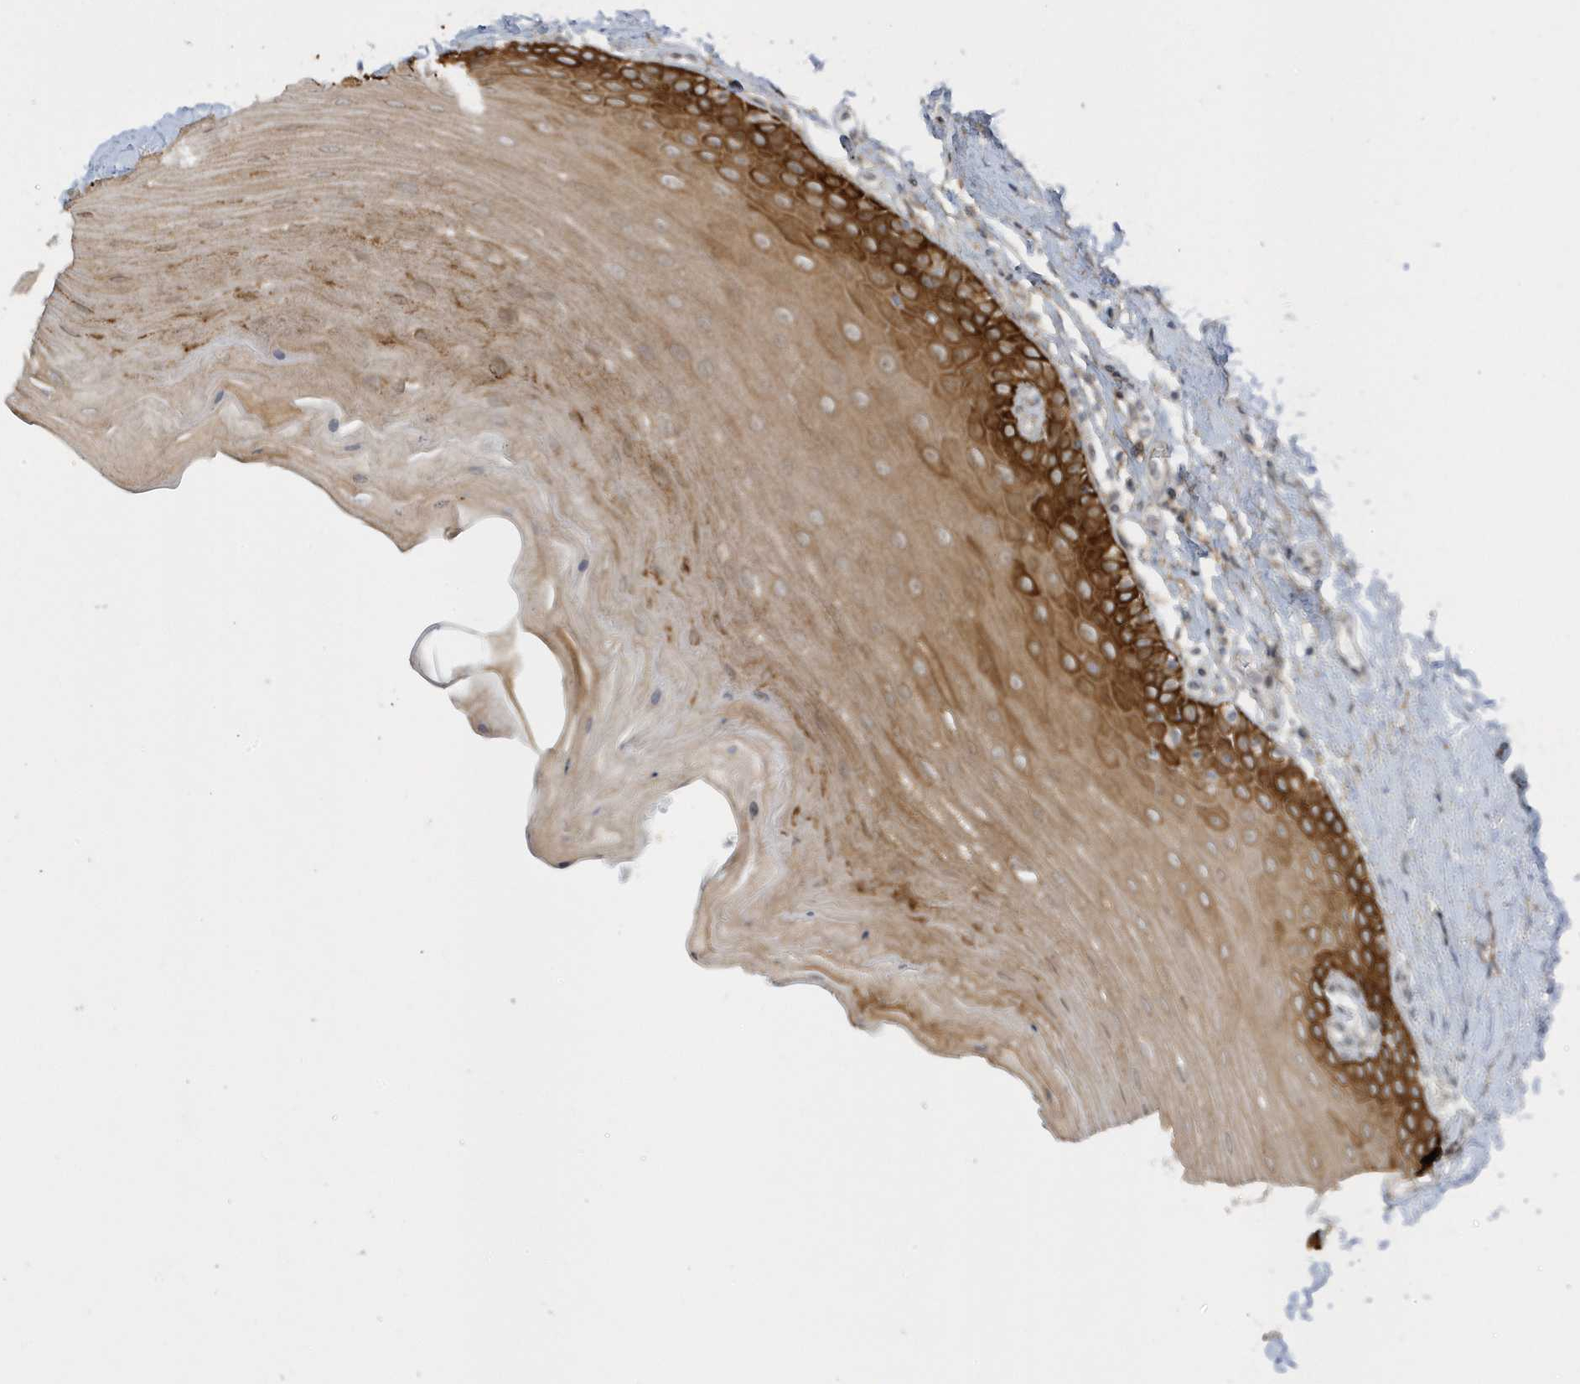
{"staining": {"intensity": "strong", "quantity": "25%-75%", "location": "cytoplasmic/membranous"}, "tissue": "oral mucosa", "cell_type": "Squamous epithelial cells", "image_type": "normal", "snomed": [{"axis": "morphology", "description": "Normal tissue, NOS"}, {"axis": "topography", "description": "Oral tissue"}], "caption": "Normal oral mucosa exhibits strong cytoplasmic/membranous staining in approximately 25%-75% of squamous epithelial cells (brown staining indicates protein expression, while blue staining denotes nuclei)..", "gene": "PARD3B", "patient": {"sex": "female", "age": 39}}